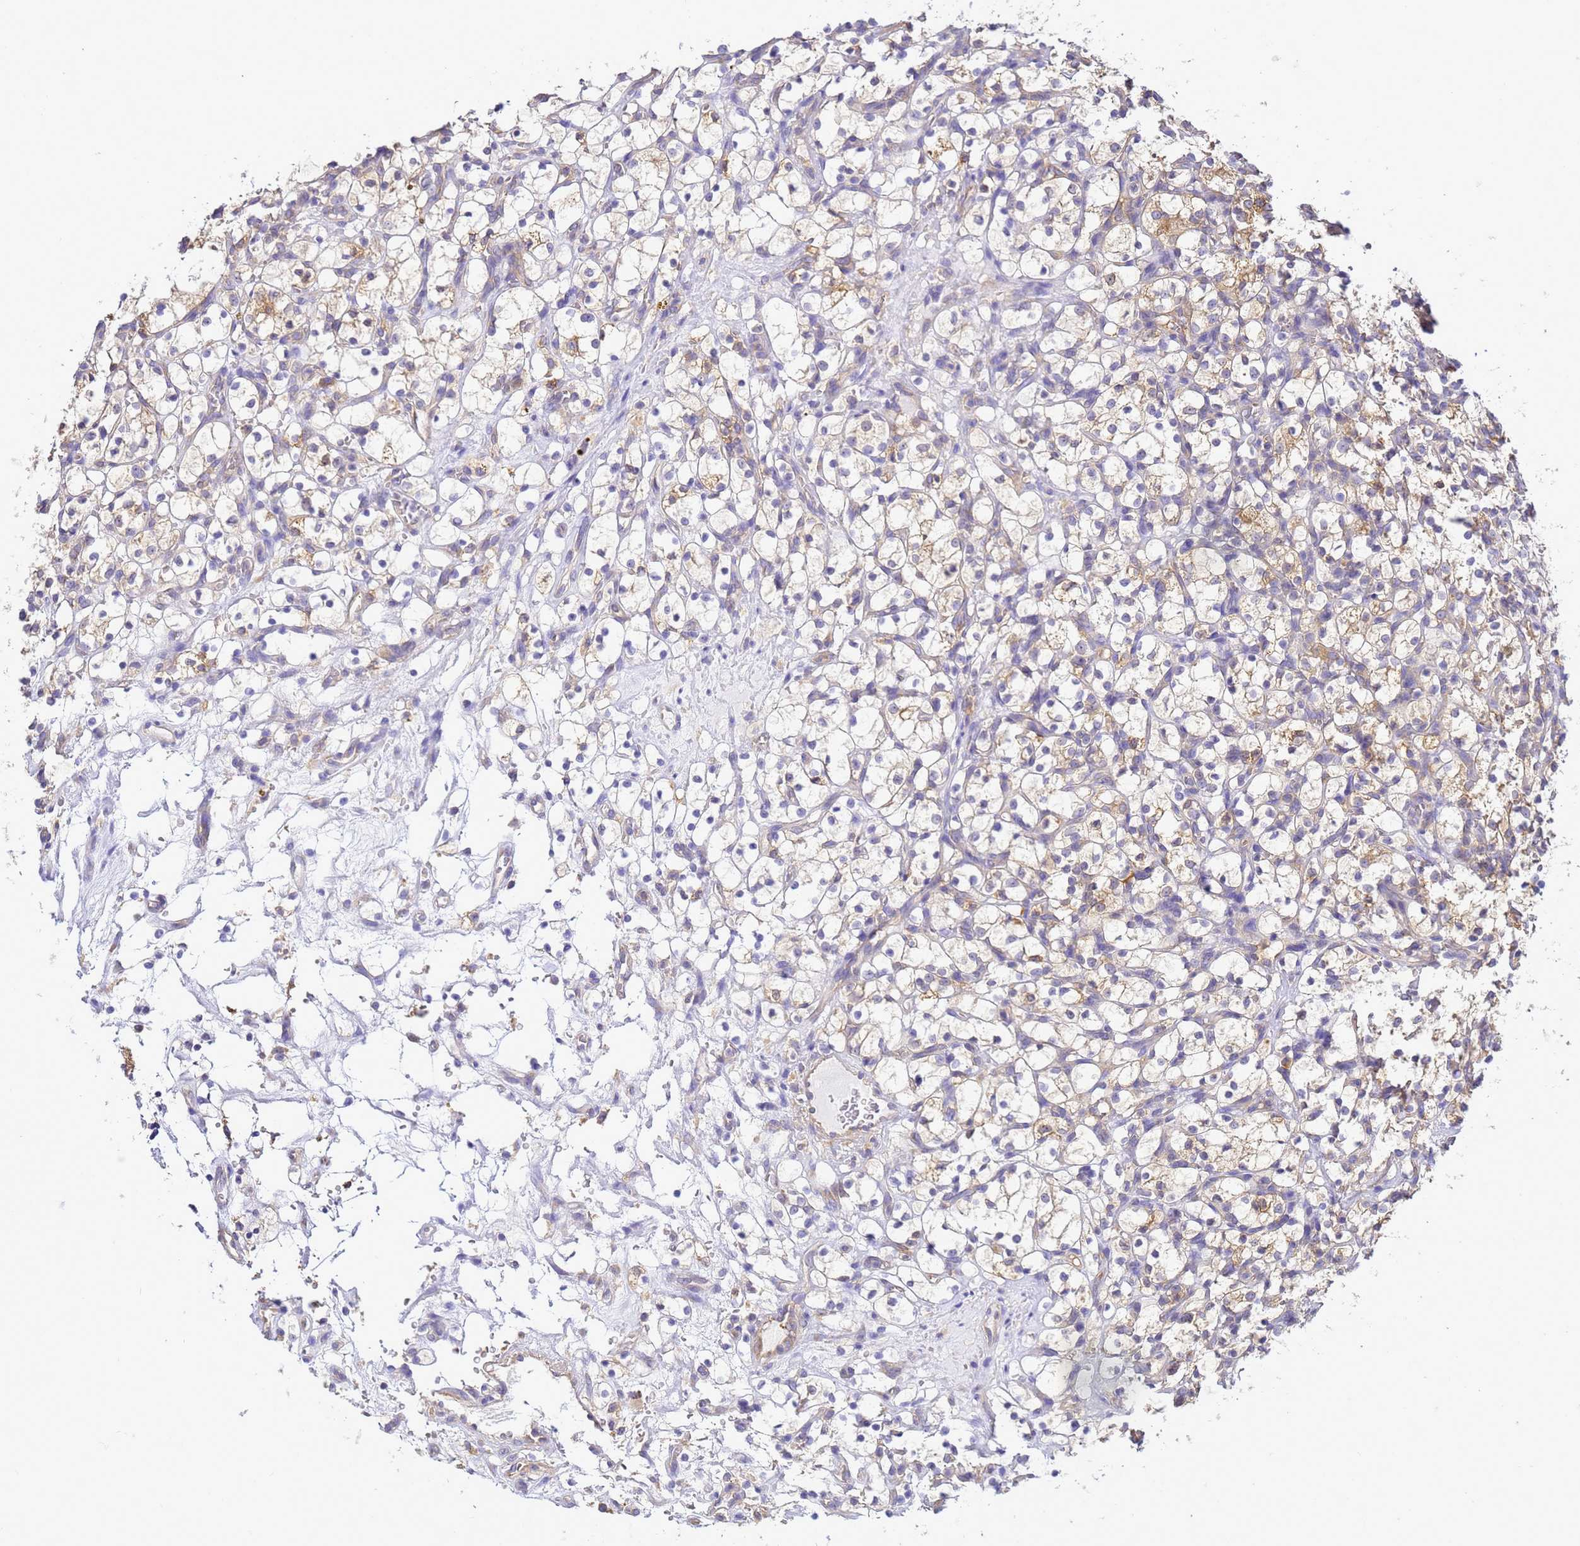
{"staining": {"intensity": "negative", "quantity": "none", "location": "none"}, "tissue": "renal cancer", "cell_type": "Tumor cells", "image_type": "cancer", "snomed": [{"axis": "morphology", "description": "Adenocarcinoma, NOS"}, {"axis": "topography", "description": "Kidney"}], "caption": "Adenocarcinoma (renal) was stained to show a protein in brown. There is no significant staining in tumor cells. (DAB (3,3'-diaminobenzidine) IHC visualized using brightfield microscopy, high magnification).", "gene": "NARS1", "patient": {"sex": "female", "age": 69}}